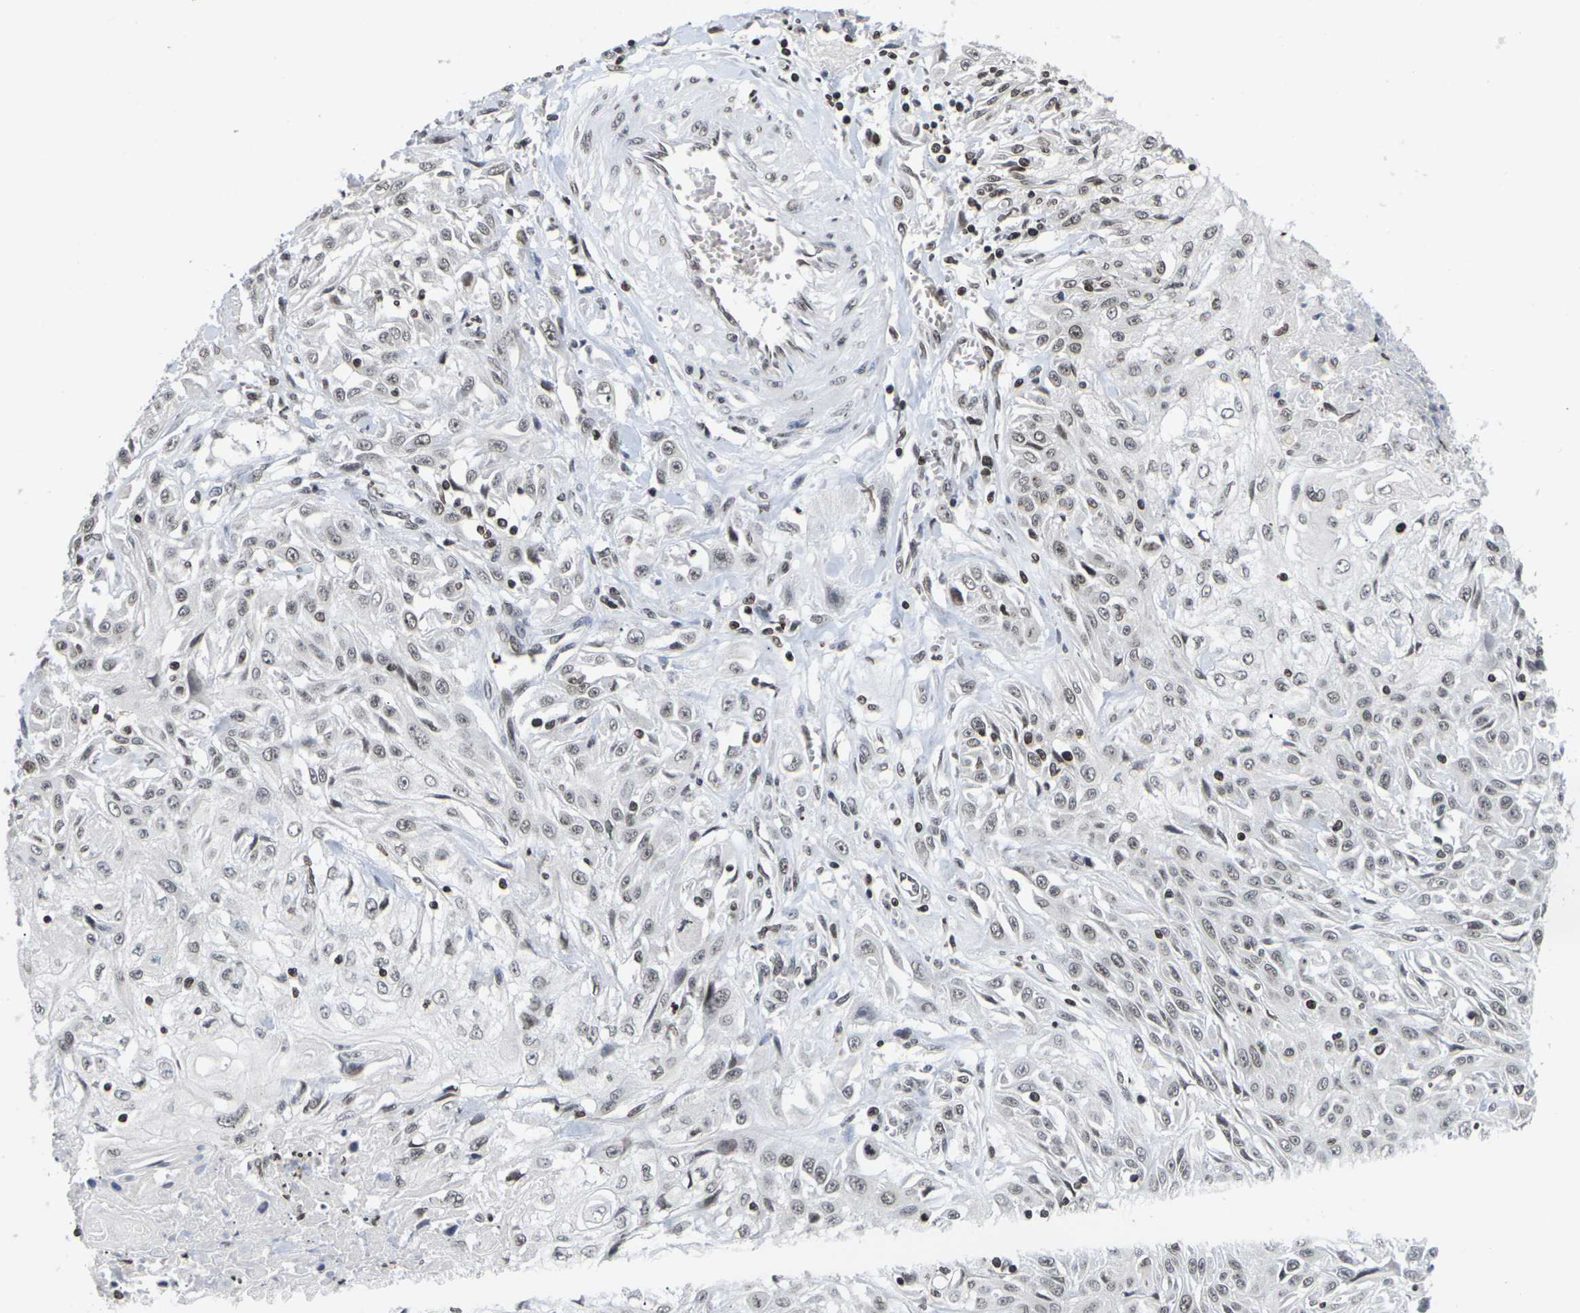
{"staining": {"intensity": "moderate", "quantity": ">75%", "location": "nuclear"}, "tissue": "skin cancer", "cell_type": "Tumor cells", "image_type": "cancer", "snomed": [{"axis": "morphology", "description": "Squamous cell carcinoma, NOS"}, {"axis": "topography", "description": "Skin"}], "caption": "A histopathology image of skin cancer (squamous cell carcinoma) stained for a protein demonstrates moderate nuclear brown staining in tumor cells. Immunohistochemistry stains the protein of interest in brown and the nuclei are stained blue.", "gene": "ETV5", "patient": {"sex": "male", "age": 75}}